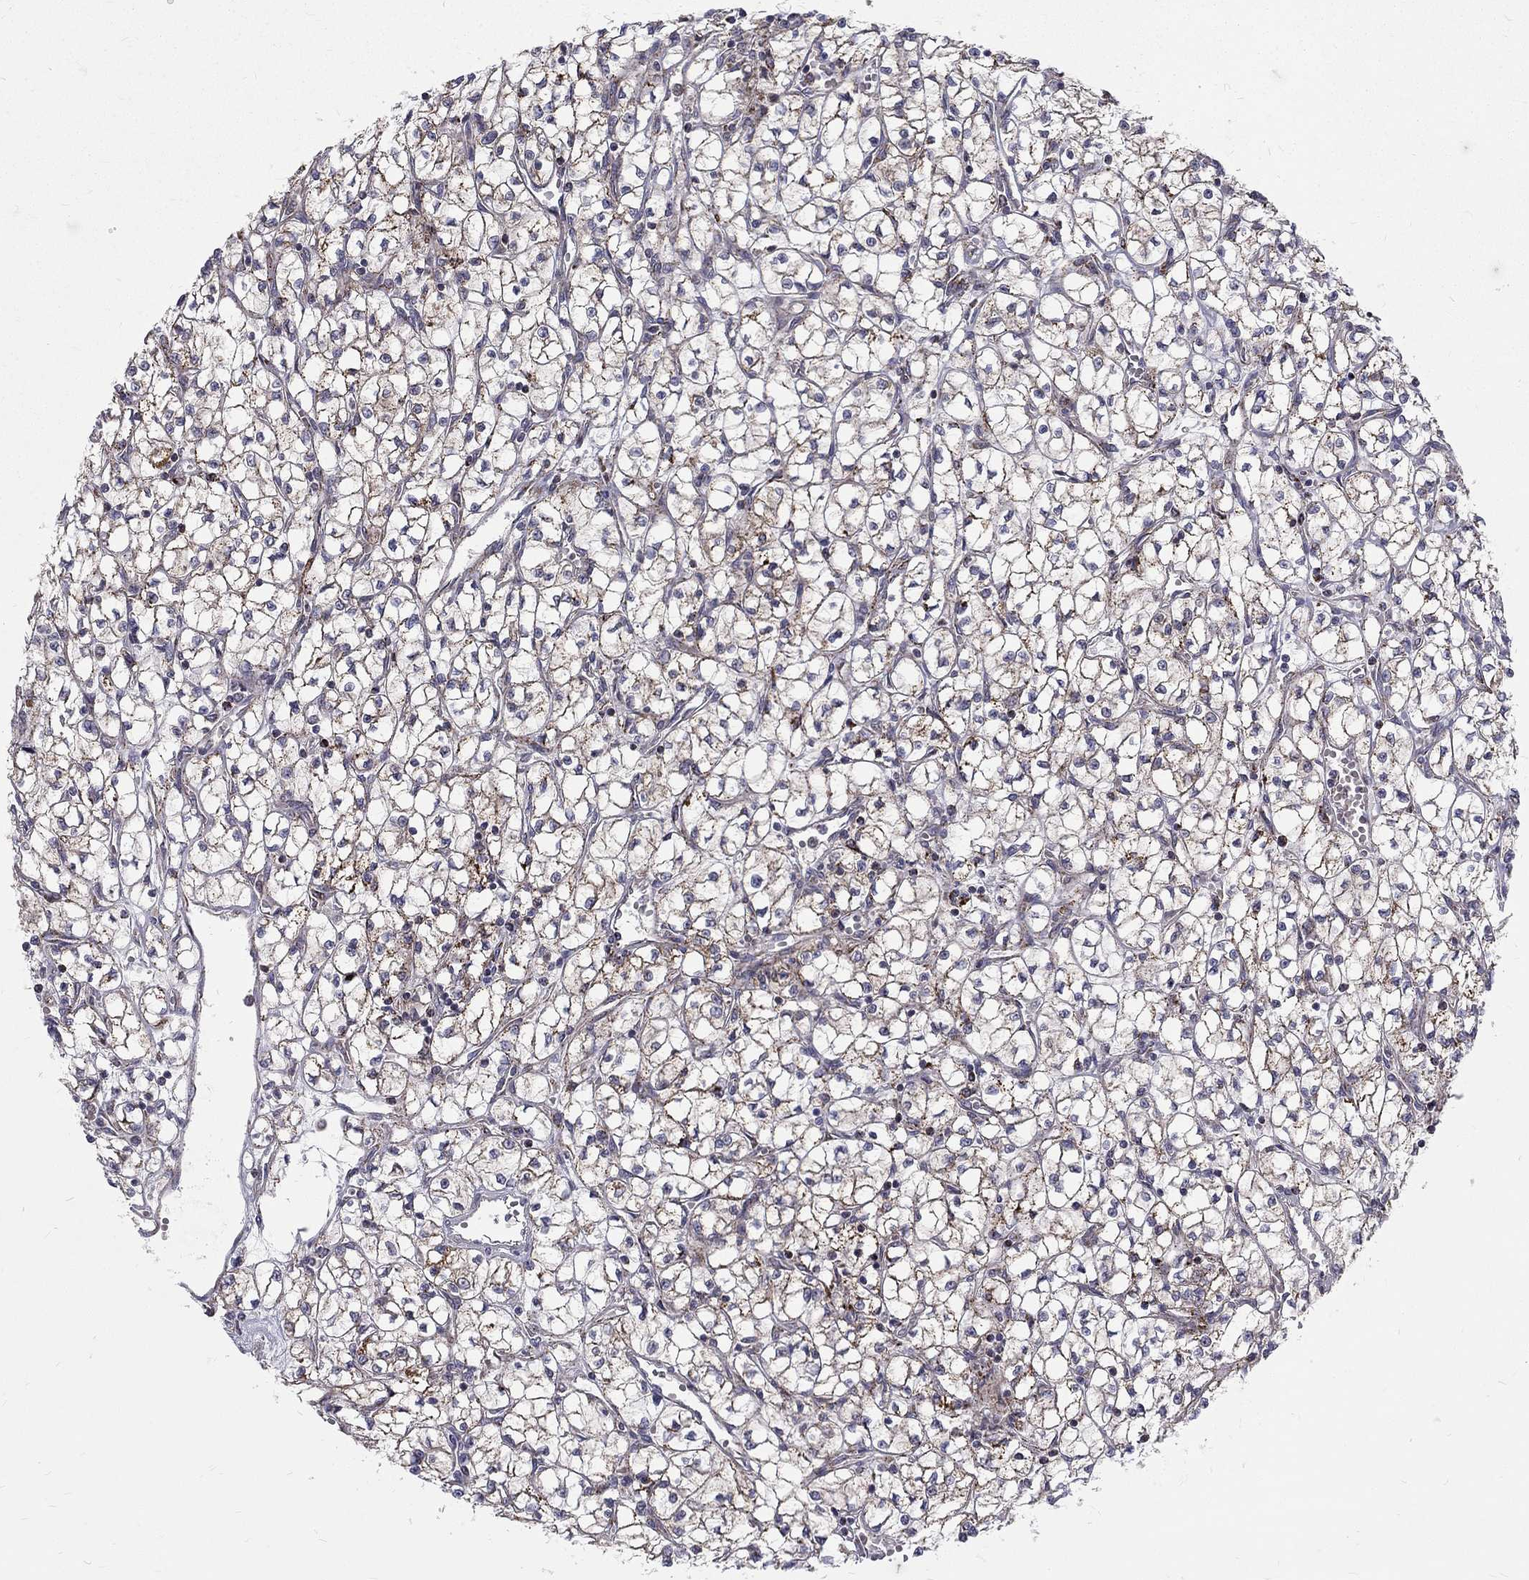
{"staining": {"intensity": "moderate", "quantity": "25%-75%", "location": "cytoplasmic/membranous"}, "tissue": "renal cancer", "cell_type": "Tumor cells", "image_type": "cancer", "snomed": [{"axis": "morphology", "description": "Adenocarcinoma, NOS"}, {"axis": "topography", "description": "Kidney"}], "caption": "A histopathology image of adenocarcinoma (renal) stained for a protein displays moderate cytoplasmic/membranous brown staining in tumor cells.", "gene": "ALDH1B1", "patient": {"sex": "female", "age": 64}}